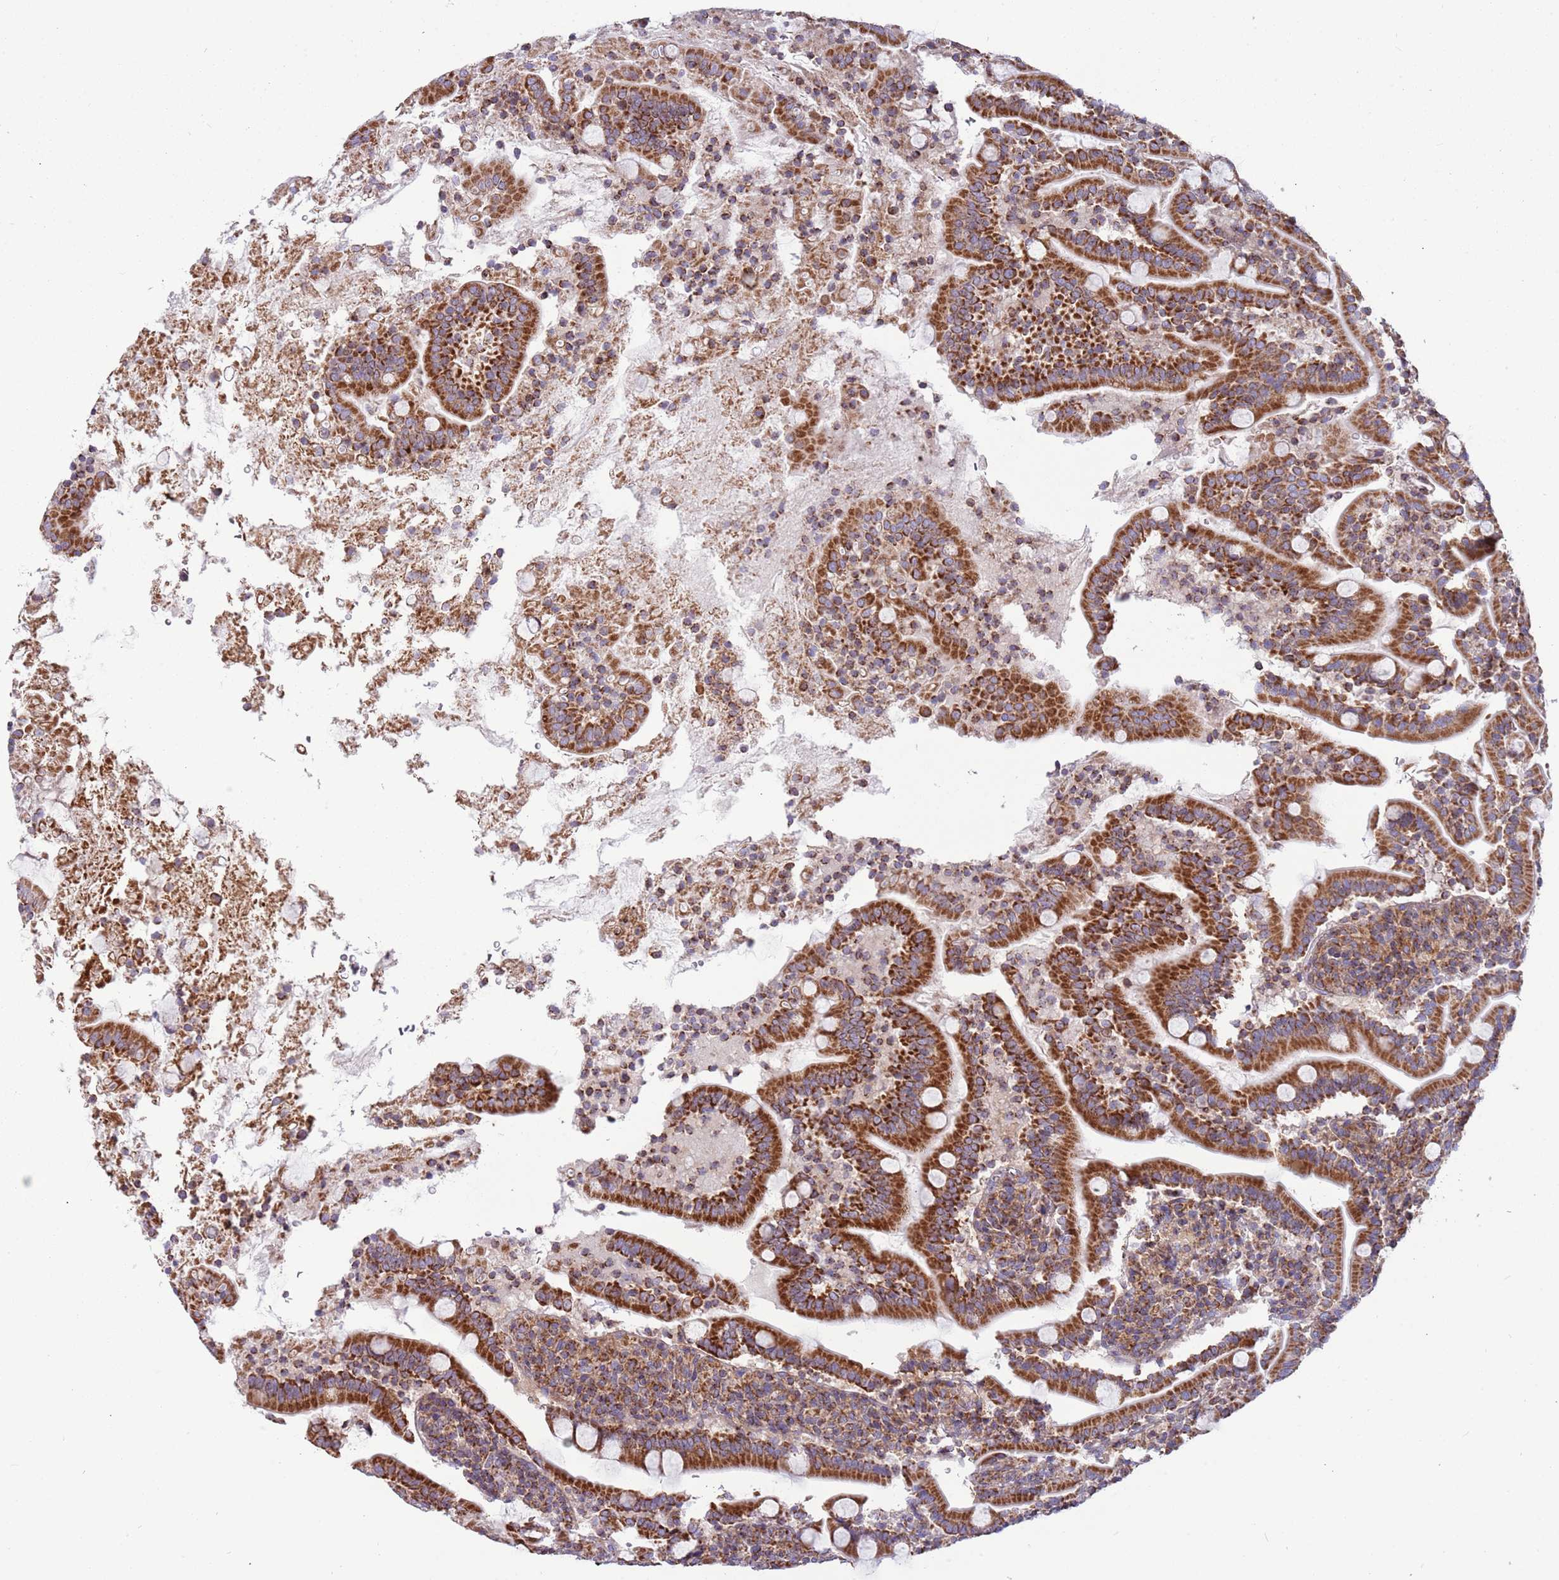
{"staining": {"intensity": "strong", "quantity": ">75%", "location": "cytoplasmic/membranous"}, "tissue": "duodenum", "cell_type": "Glandular cells", "image_type": "normal", "snomed": [{"axis": "morphology", "description": "Normal tissue, NOS"}, {"axis": "topography", "description": "Duodenum"}], "caption": "The histopathology image exhibits staining of normal duodenum, revealing strong cytoplasmic/membranous protein positivity (brown color) within glandular cells. The staining is performed using DAB brown chromogen to label protein expression. The nuclei are counter-stained blue using hematoxylin.", "gene": "IRS4", "patient": {"sex": "male", "age": 35}}